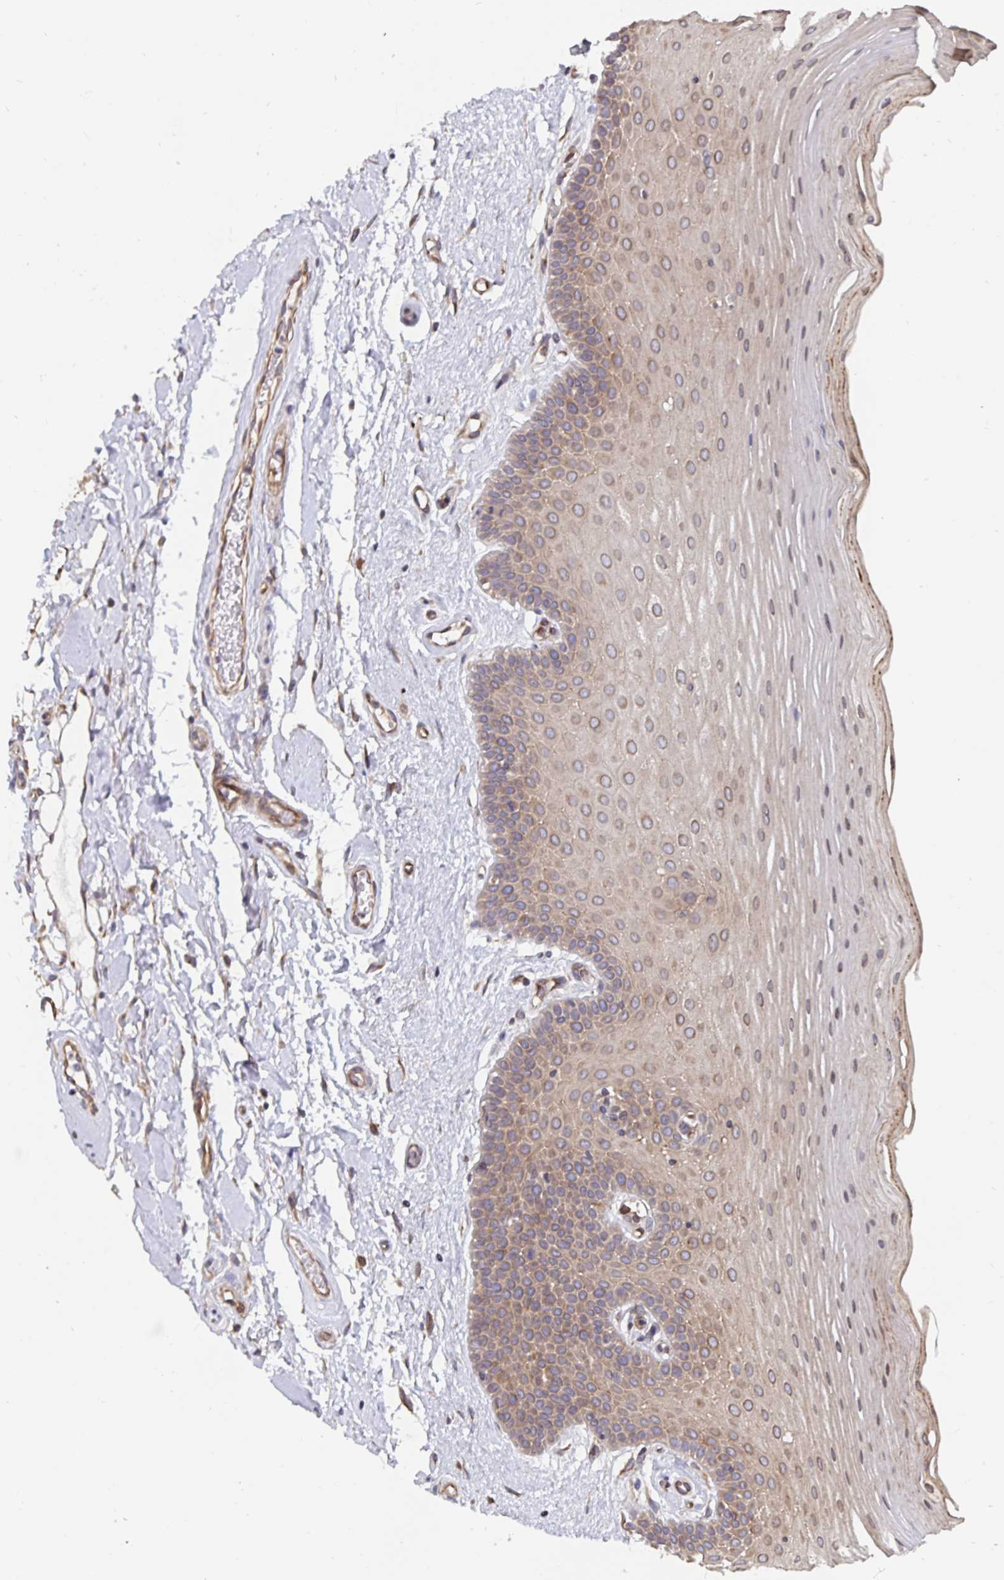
{"staining": {"intensity": "moderate", "quantity": "25%-75%", "location": "cytoplasmic/membranous"}, "tissue": "oral mucosa", "cell_type": "Squamous epithelial cells", "image_type": "normal", "snomed": [{"axis": "morphology", "description": "Normal tissue, NOS"}, {"axis": "morphology", "description": "Squamous cell carcinoma, NOS"}, {"axis": "topography", "description": "Oral tissue"}, {"axis": "topography", "description": "Tounge, NOS"}, {"axis": "topography", "description": "Head-Neck"}], "caption": "IHC micrograph of benign oral mucosa: human oral mucosa stained using immunohistochemistry reveals medium levels of moderate protein expression localized specifically in the cytoplasmic/membranous of squamous epithelial cells, appearing as a cytoplasmic/membranous brown color.", "gene": "BCAP29", "patient": {"sex": "male", "age": 62}}